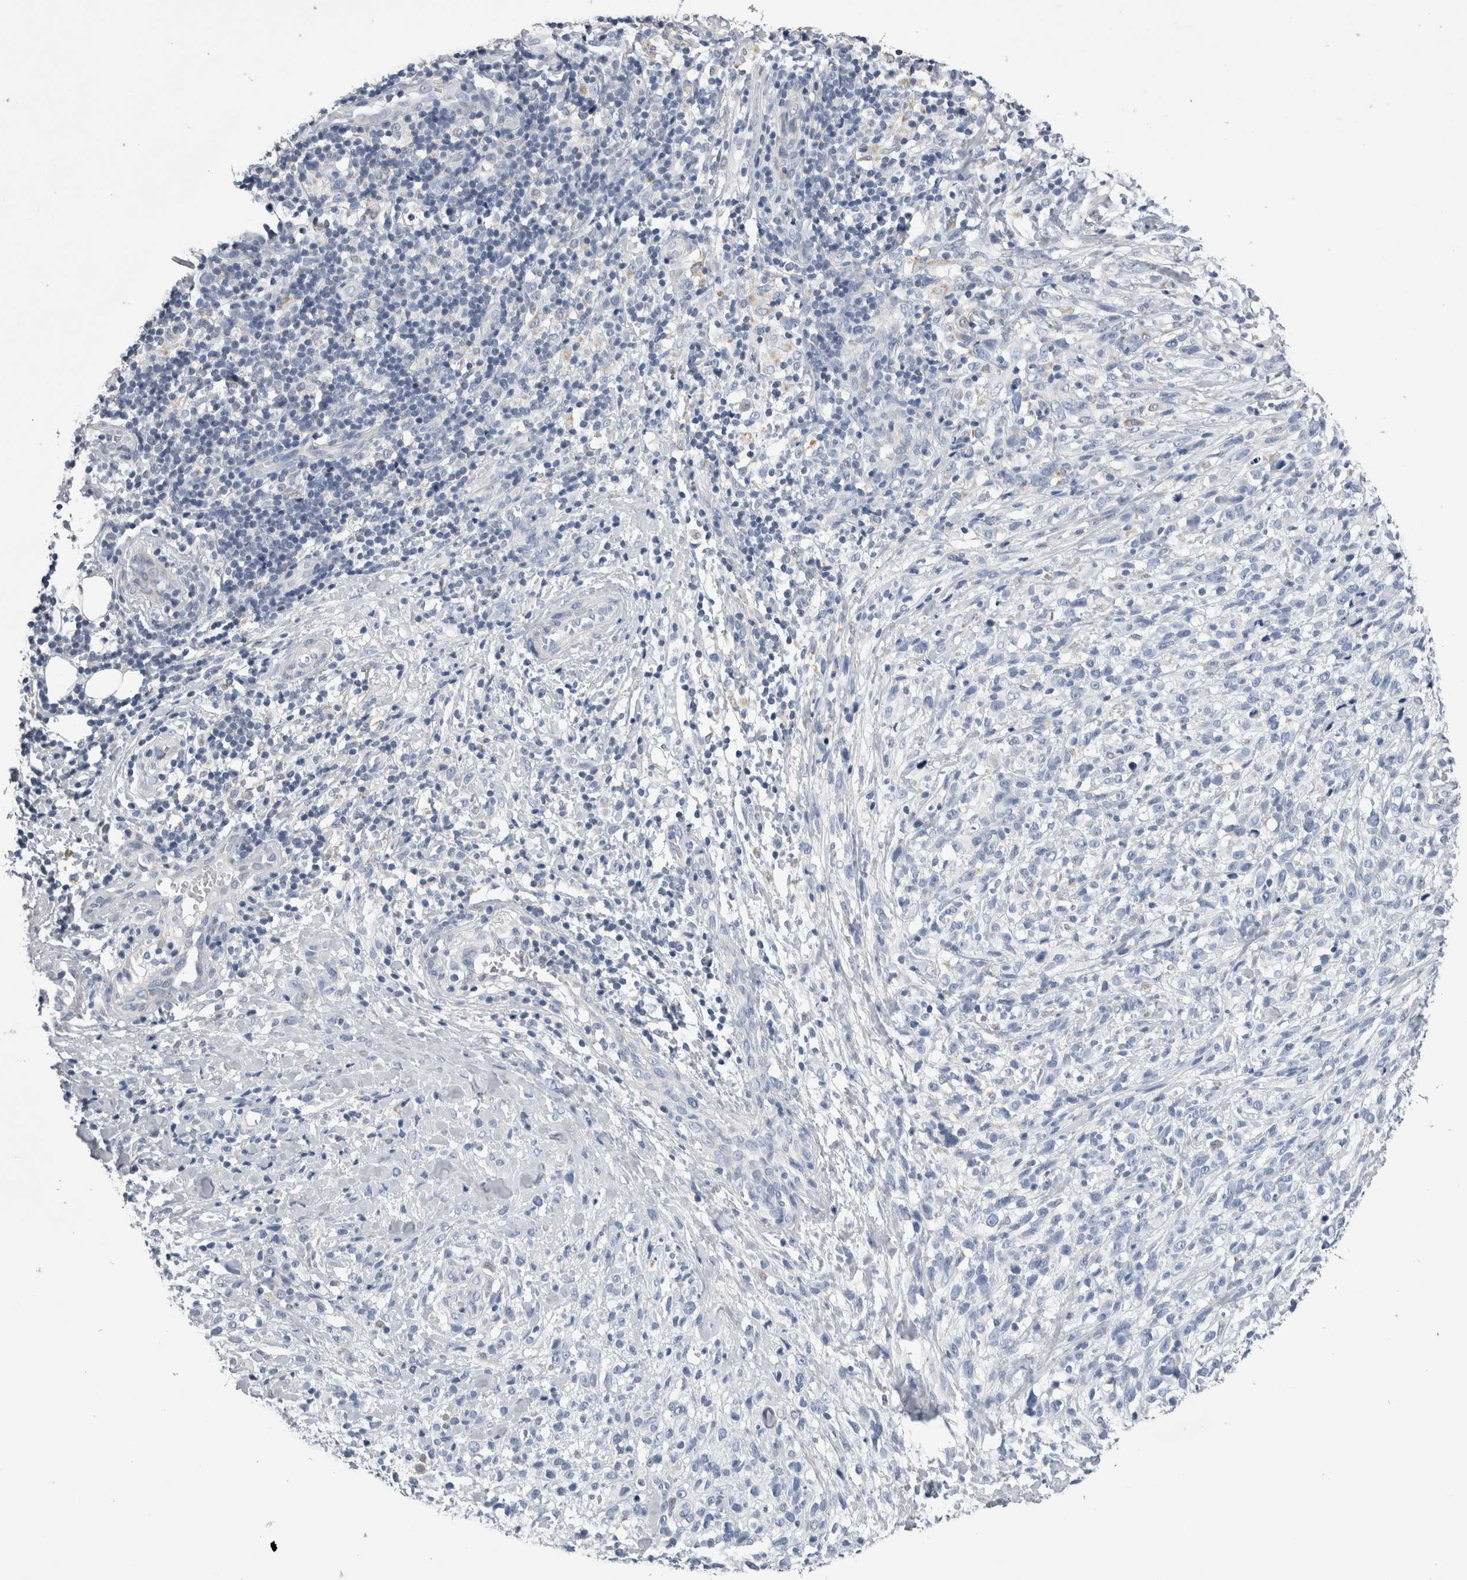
{"staining": {"intensity": "negative", "quantity": "none", "location": "none"}, "tissue": "melanoma", "cell_type": "Tumor cells", "image_type": "cancer", "snomed": [{"axis": "morphology", "description": "Malignant melanoma, NOS"}, {"axis": "topography", "description": "Skin"}], "caption": "Tumor cells show no significant positivity in melanoma.", "gene": "DHRS4", "patient": {"sex": "female", "age": 55}}